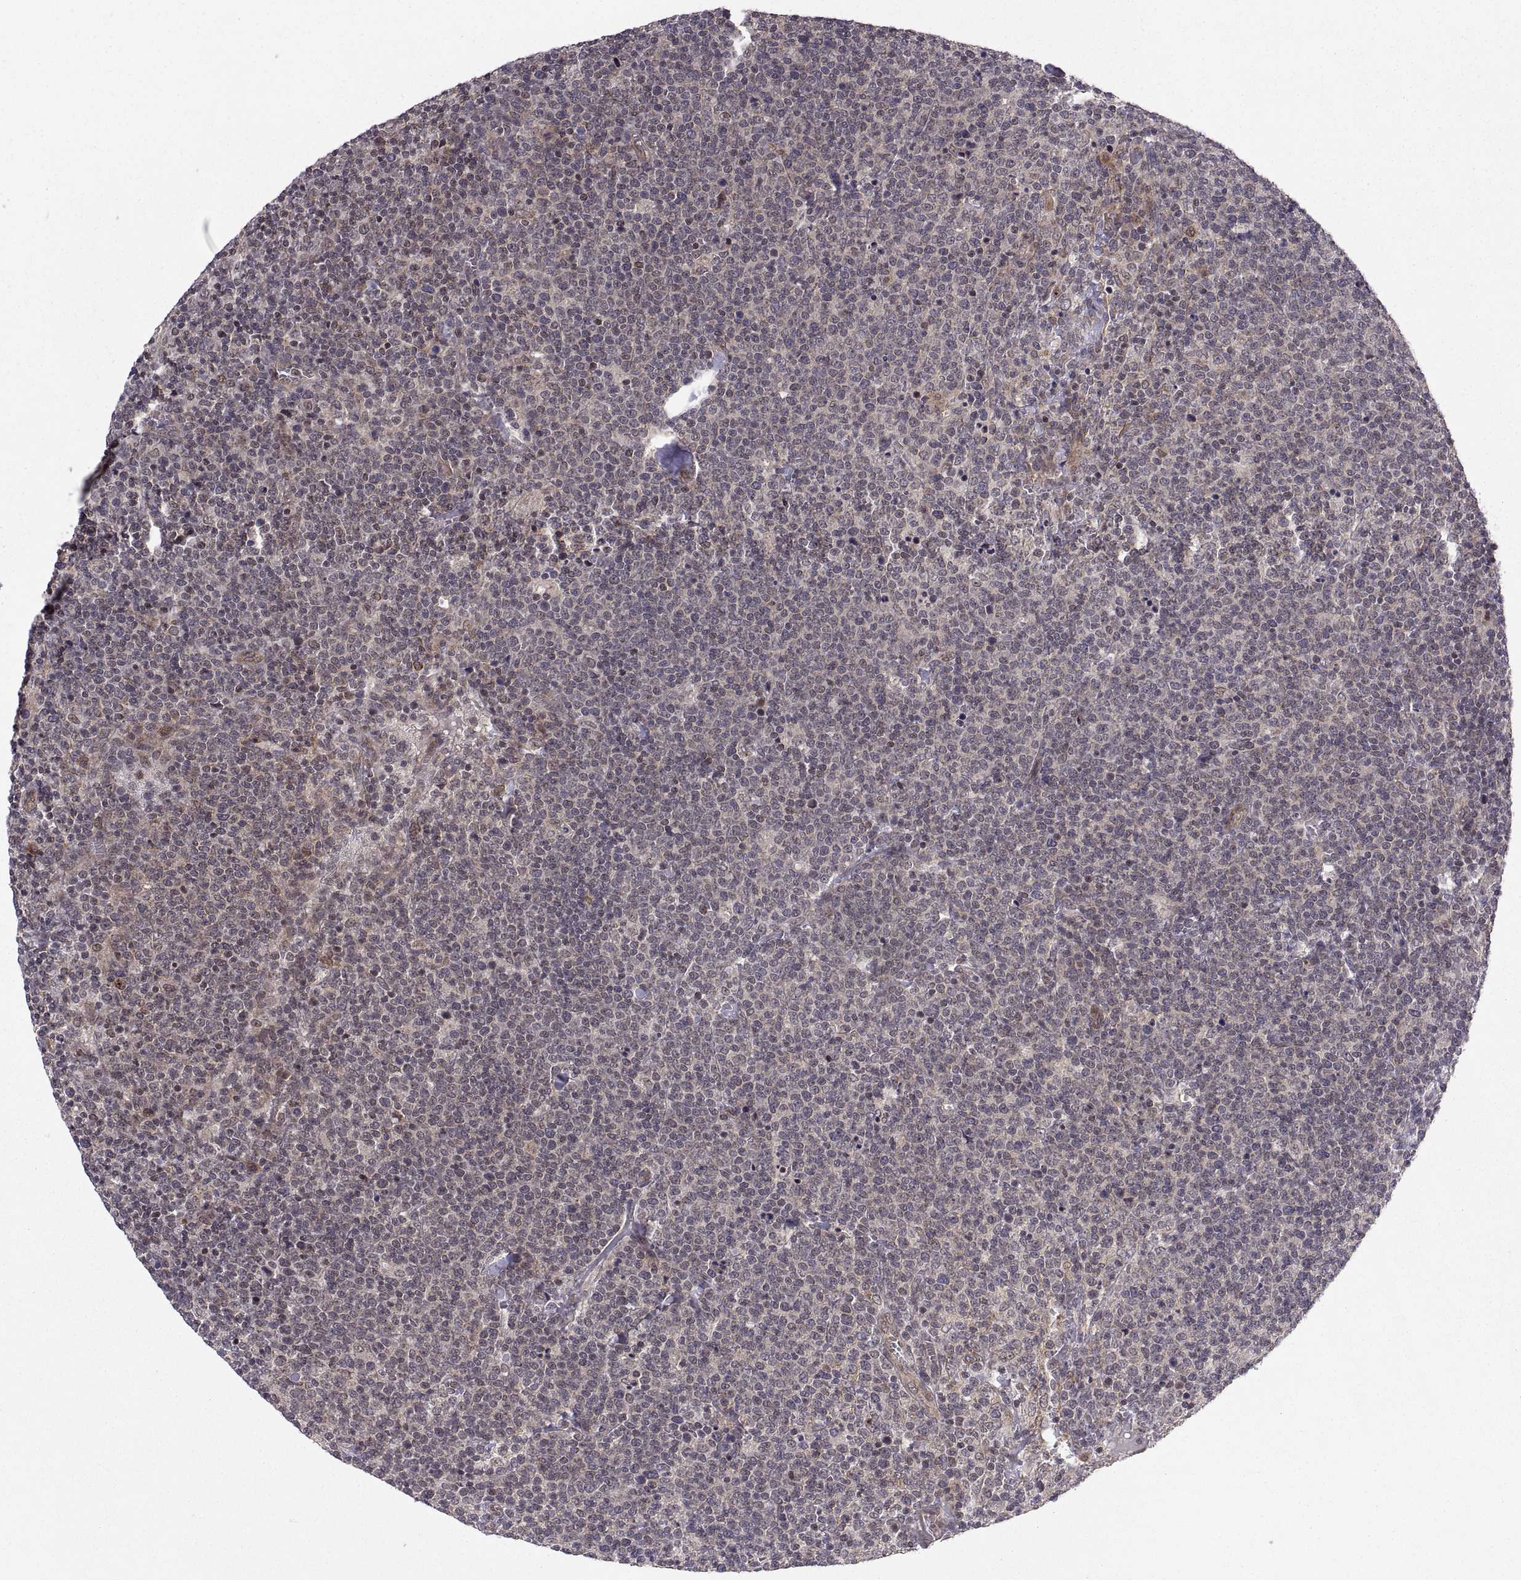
{"staining": {"intensity": "negative", "quantity": "none", "location": "none"}, "tissue": "lymphoma", "cell_type": "Tumor cells", "image_type": "cancer", "snomed": [{"axis": "morphology", "description": "Malignant lymphoma, non-Hodgkin's type, High grade"}, {"axis": "topography", "description": "Lymph node"}], "caption": "There is no significant positivity in tumor cells of high-grade malignant lymphoma, non-Hodgkin's type. The staining is performed using DAB (3,3'-diaminobenzidine) brown chromogen with nuclei counter-stained in using hematoxylin.", "gene": "ABL2", "patient": {"sex": "male", "age": 61}}